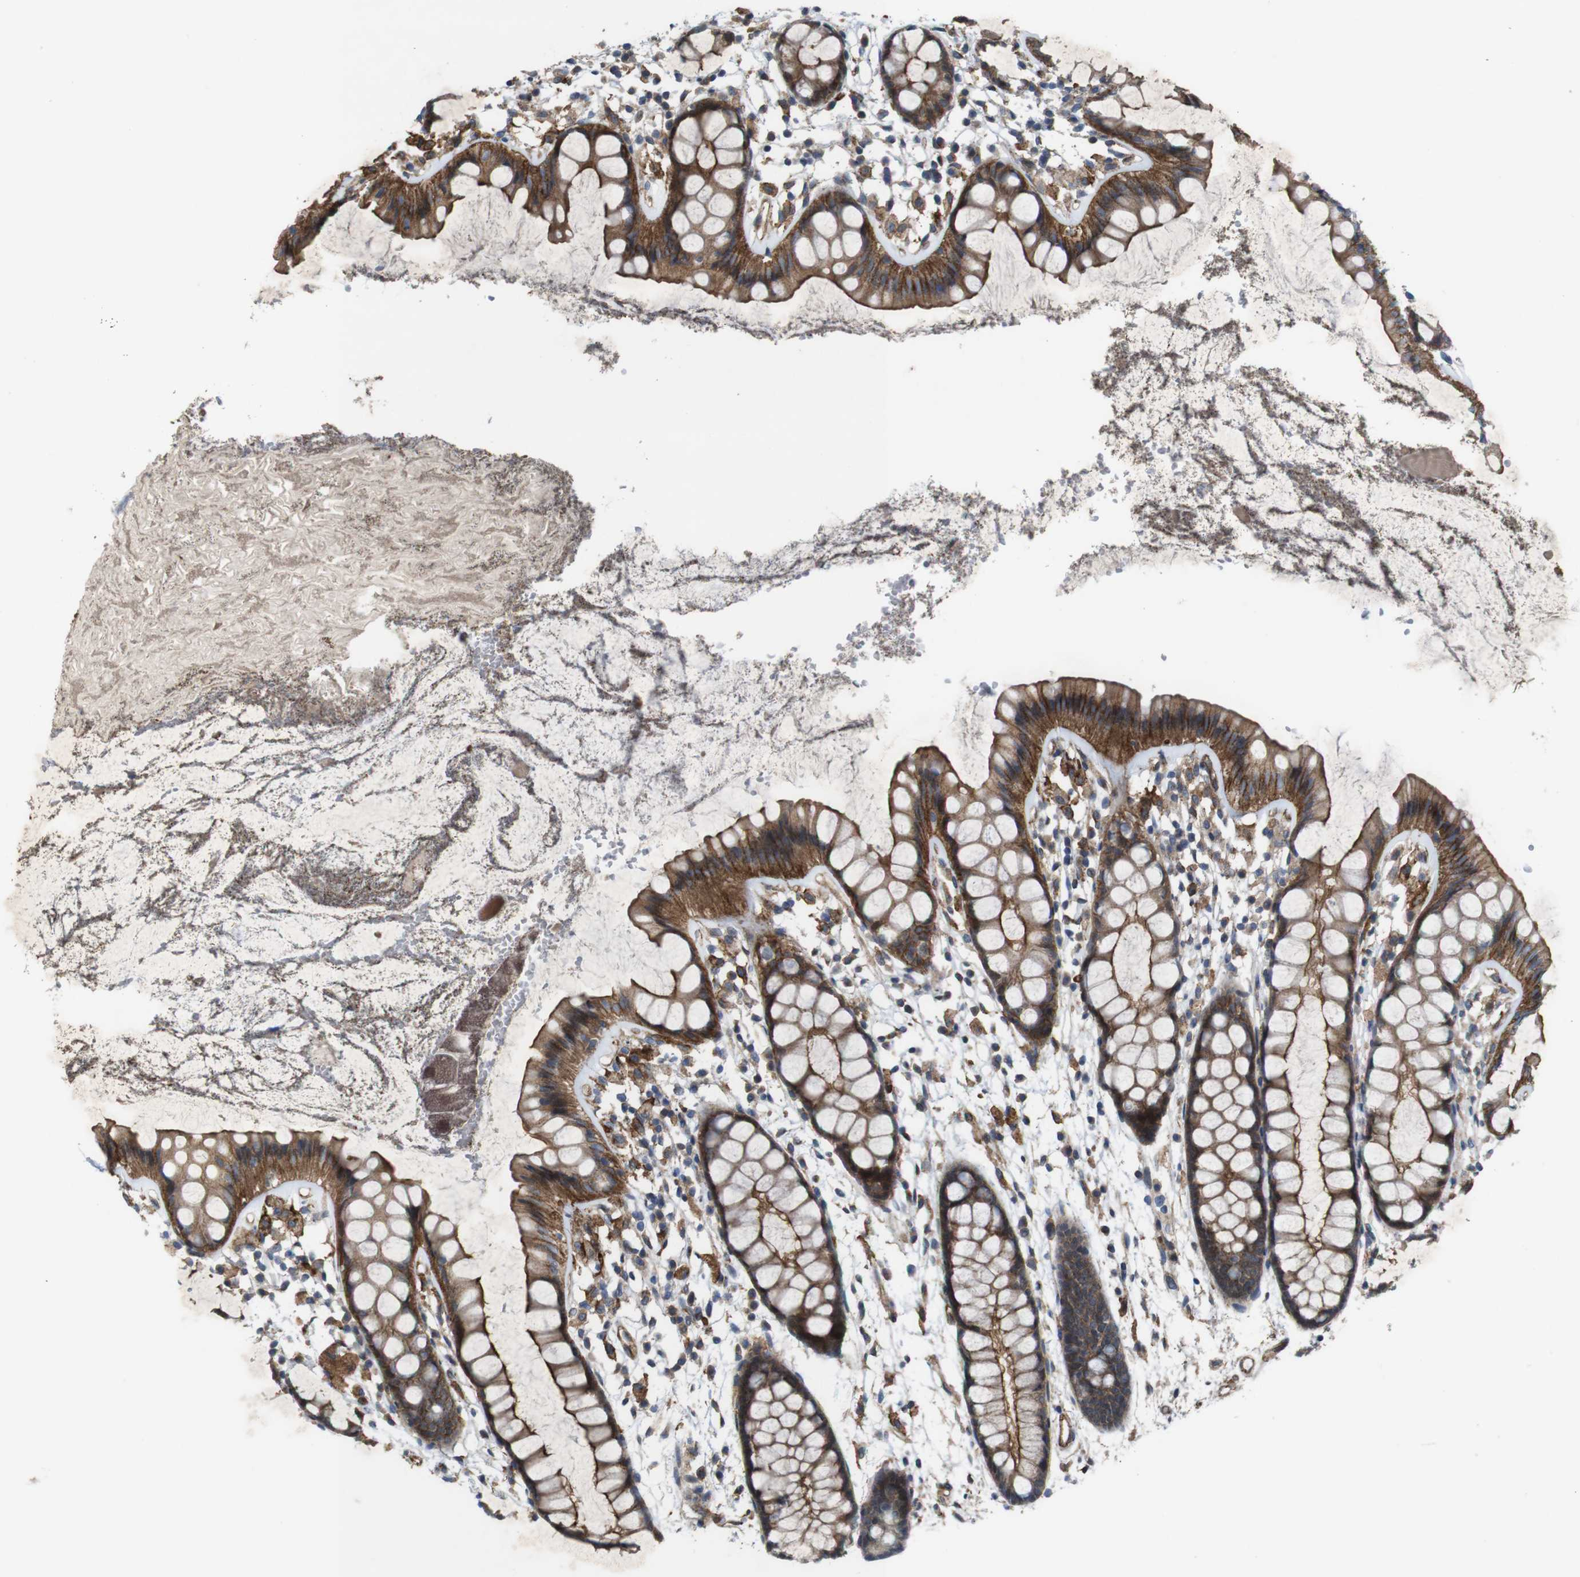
{"staining": {"intensity": "strong", "quantity": ">75%", "location": "cytoplasmic/membranous"}, "tissue": "rectum", "cell_type": "Glandular cells", "image_type": "normal", "snomed": [{"axis": "morphology", "description": "Normal tissue, NOS"}, {"axis": "topography", "description": "Rectum"}], "caption": "DAB immunohistochemical staining of normal human rectum shows strong cytoplasmic/membranous protein positivity in approximately >75% of glandular cells.", "gene": "PTGER4", "patient": {"sex": "female", "age": 66}}